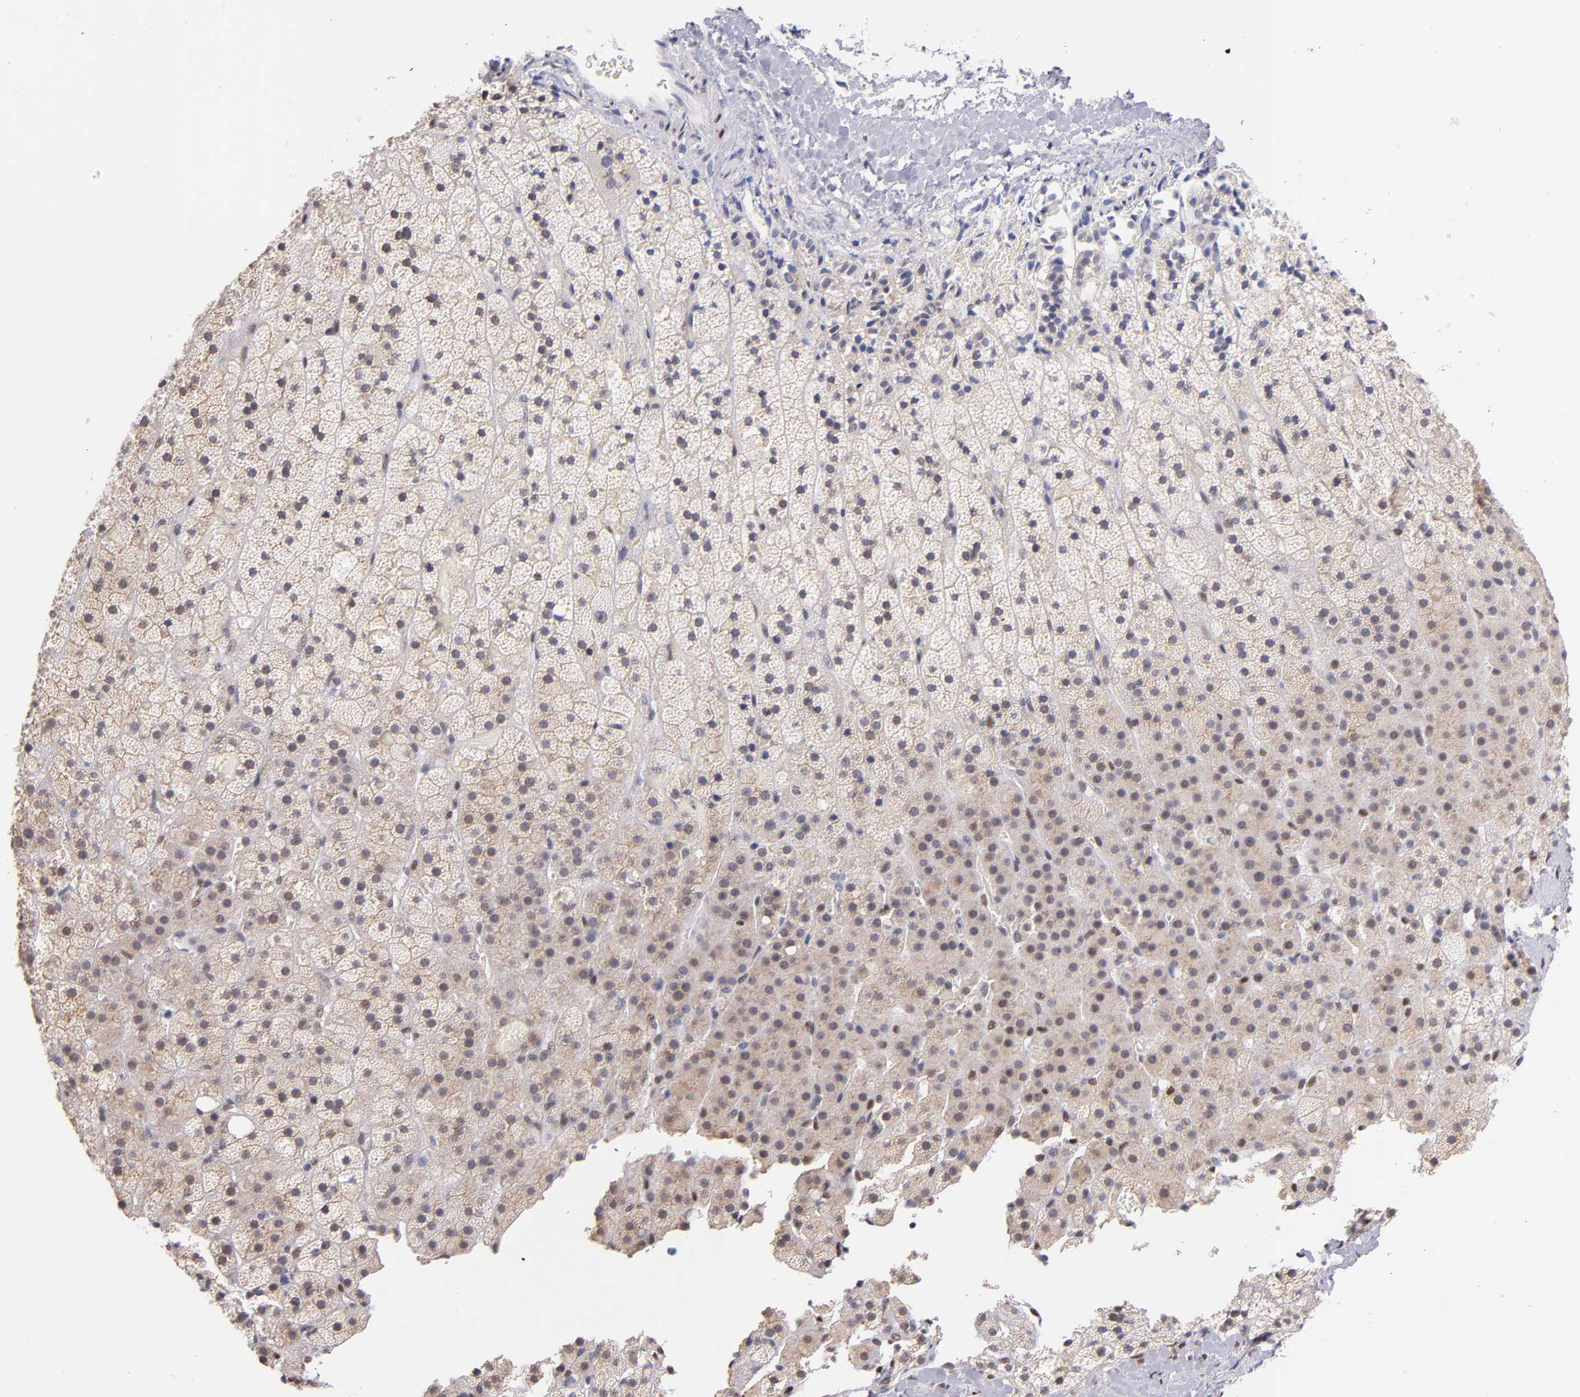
{"staining": {"intensity": "moderate", "quantity": ">75%", "location": "nuclear"}, "tissue": "adrenal gland", "cell_type": "Glandular cells", "image_type": "normal", "snomed": [{"axis": "morphology", "description": "Normal tissue, NOS"}, {"axis": "topography", "description": "Adrenal gland"}], "caption": "The histopathology image demonstrates immunohistochemical staining of benign adrenal gland. There is moderate nuclear positivity is appreciated in approximately >75% of glandular cells. Immunohistochemistry stains the protein in brown and the nuclei are stained blue.", "gene": "SRF", "patient": {"sex": "male", "age": 35}}